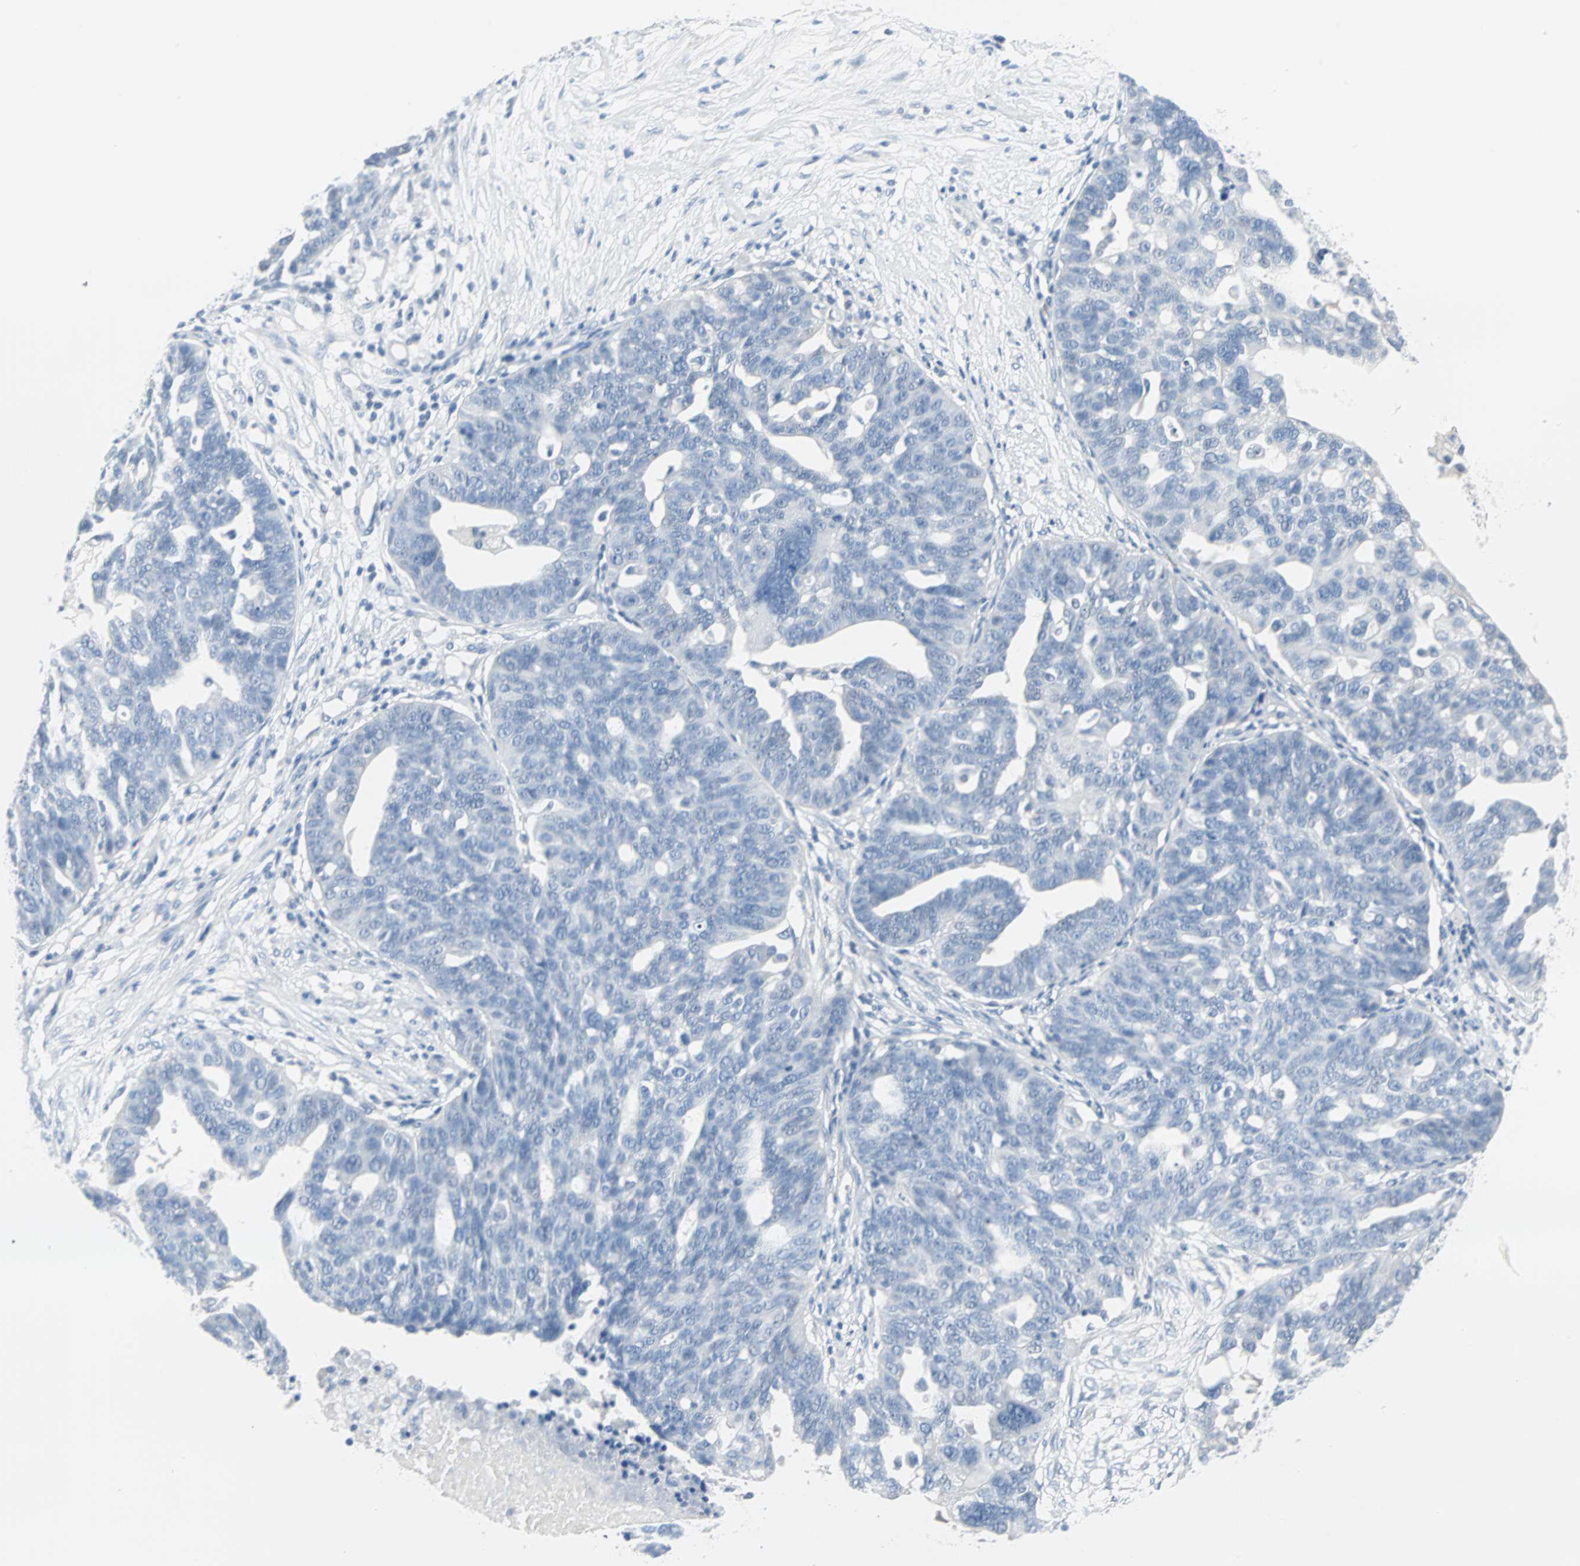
{"staining": {"intensity": "negative", "quantity": "none", "location": "none"}, "tissue": "ovarian cancer", "cell_type": "Tumor cells", "image_type": "cancer", "snomed": [{"axis": "morphology", "description": "Cystadenocarcinoma, serous, NOS"}, {"axis": "topography", "description": "Ovary"}], "caption": "Ovarian cancer (serous cystadenocarcinoma) was stained to show a protein in brown. There is no significant expression in tumor cells.", "gene": "STX1A", "patient": {"sex": "female", "age": 59}}